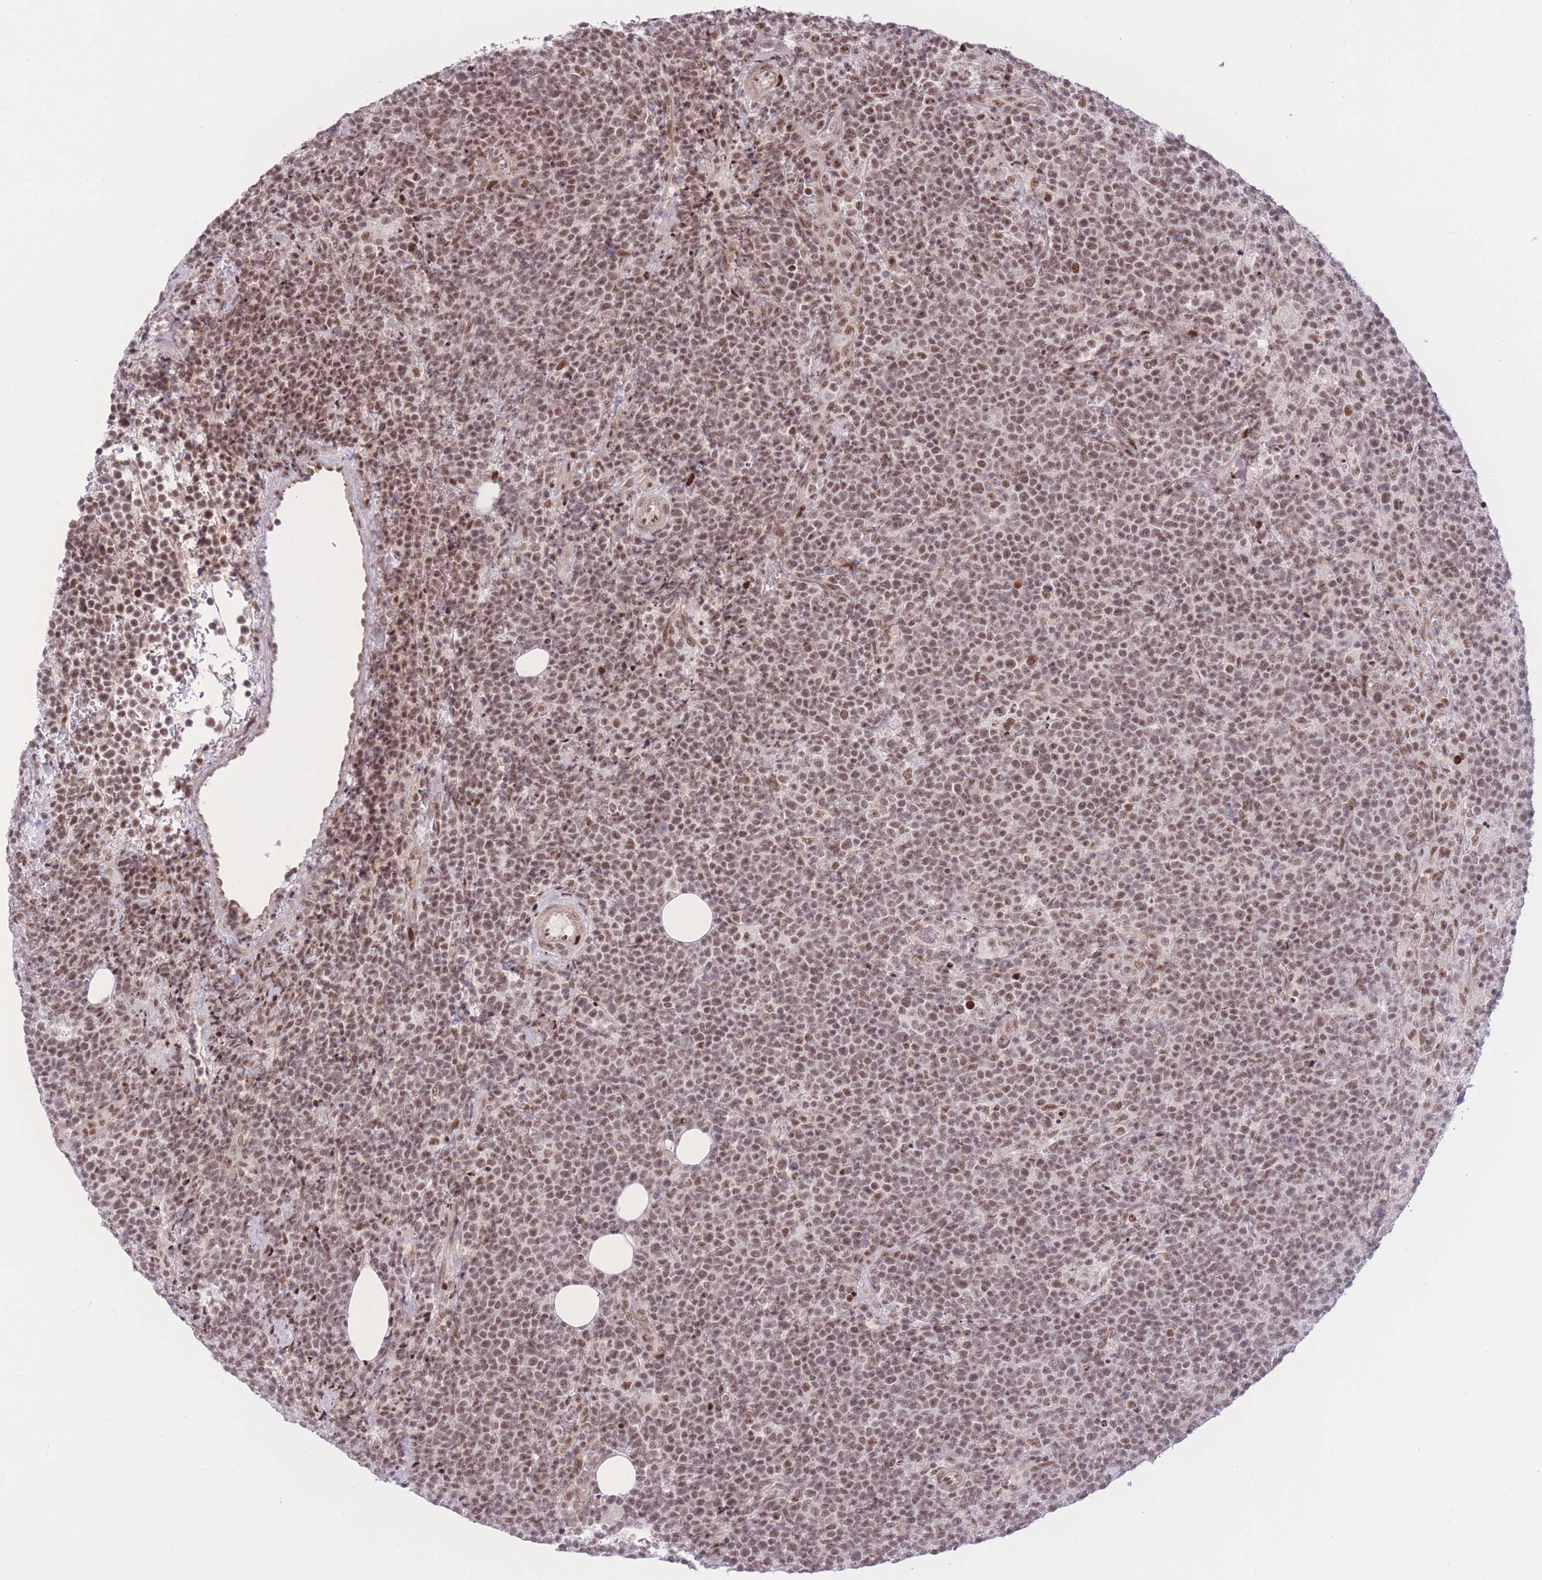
{"staining": {"intensity": "moderate", "quantity": ">75%", "location": "nuclear"}, "tissue": "lymphoma", "cell_type": "Tumor cells", "image_type": "cancer", "snomed": [{"axis": "morphology", "description": "Malignant lymphoma, non-Hodgkin's type, High grade"}, {"axis": "topography", "description": "Lymph node"}], "caption": "Lymphoma tissue displays moderate nuclear expression in about >75% of tumor cells, visualized by immunohistochemistry.", "gene": "PCIF1", "patient": {"sex": "male", "age": 61}}